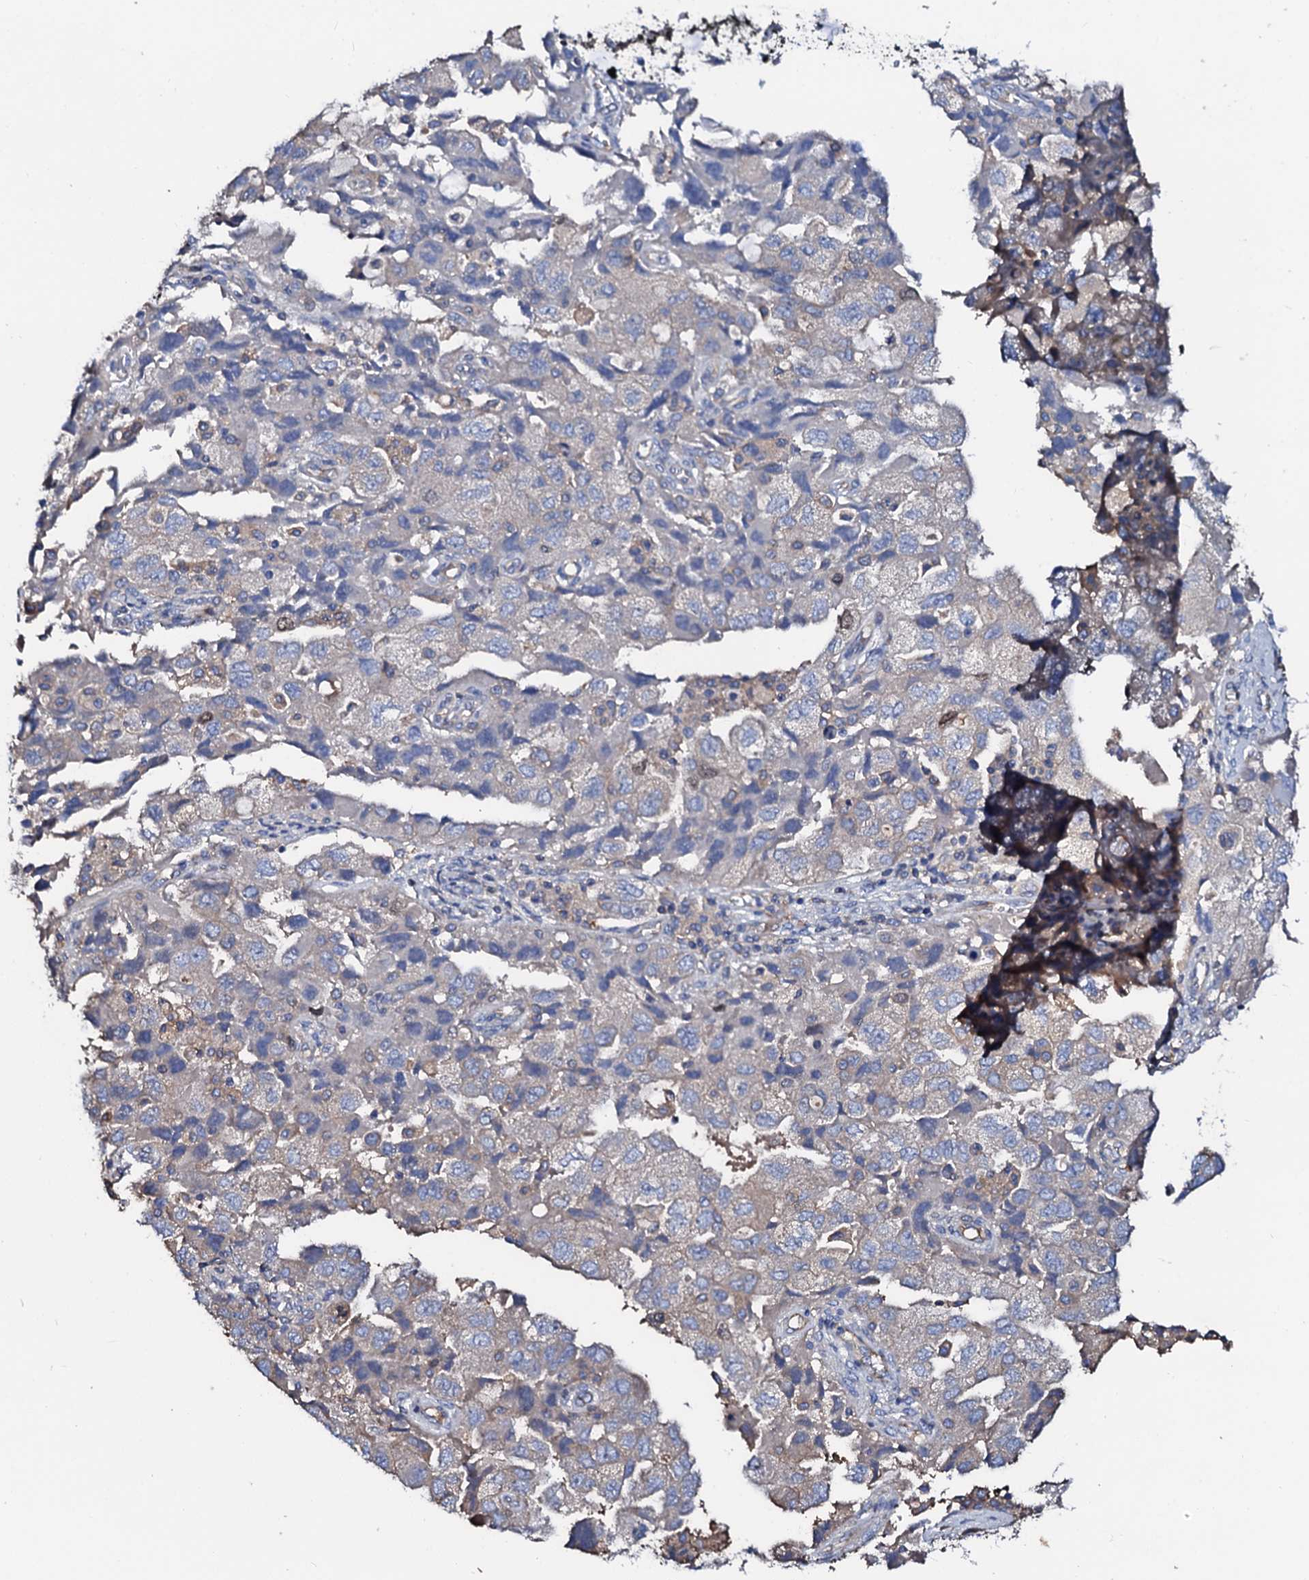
{"staining": {"intensity": "negative", "quantity": "none", "location": "none"}, "tissue": "ovarian cancer", "cell_type": "Tumor cells", "image_type": "cancer", "snomed": [{"axis": "morphology", "description": "Carcinoma, NOS"}, {"axis": "morphology", "description": "Cystadenocarcinoma, serous, NOS"}, {"axis": "topography", "description": "Ovary"}], "caption": "This photomicrograph is of ovarian cancer (carcinoma) stained with immunohistochemistry (IHC) to label a protein in brown with the nuclei are counter-stained blue. There is no positivity in tumor cells. (IHC, brightfield microscopy, high magnification).", "gene": "CSKMT", "patient": {"sex": "female", "age": 69}}